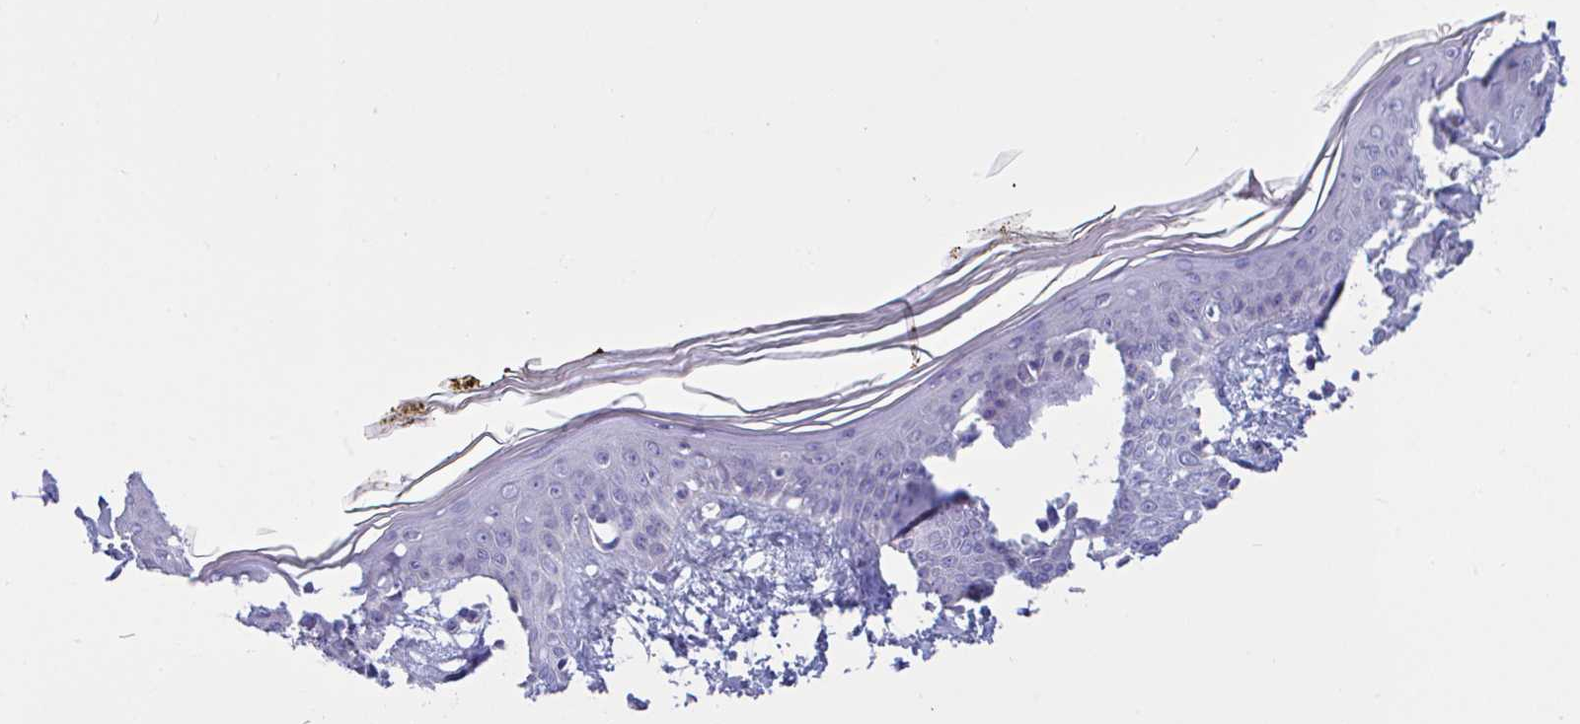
{"staining": {"intensity": "negative", "quantity": "none", "location": "none"}, "tissue": "skin", "cell_type": "Fibroblasts", "image_type": "normal", "snomed": [{"axis": "morphology", "description": "Normal tissue, NOS"}, {"axis": "topography", "description": "Skin"}], "caption": "Immunohistochemistry histopathology image of normal skin: skin stained with DAB (3,3'-diaminobenzidine) shows no significant protein staining in fibroblasts. (IHC, brightfield microscopy, high magnification).", "gene": "MS4A14", "patient": {"sex": "female", "age": 34}}